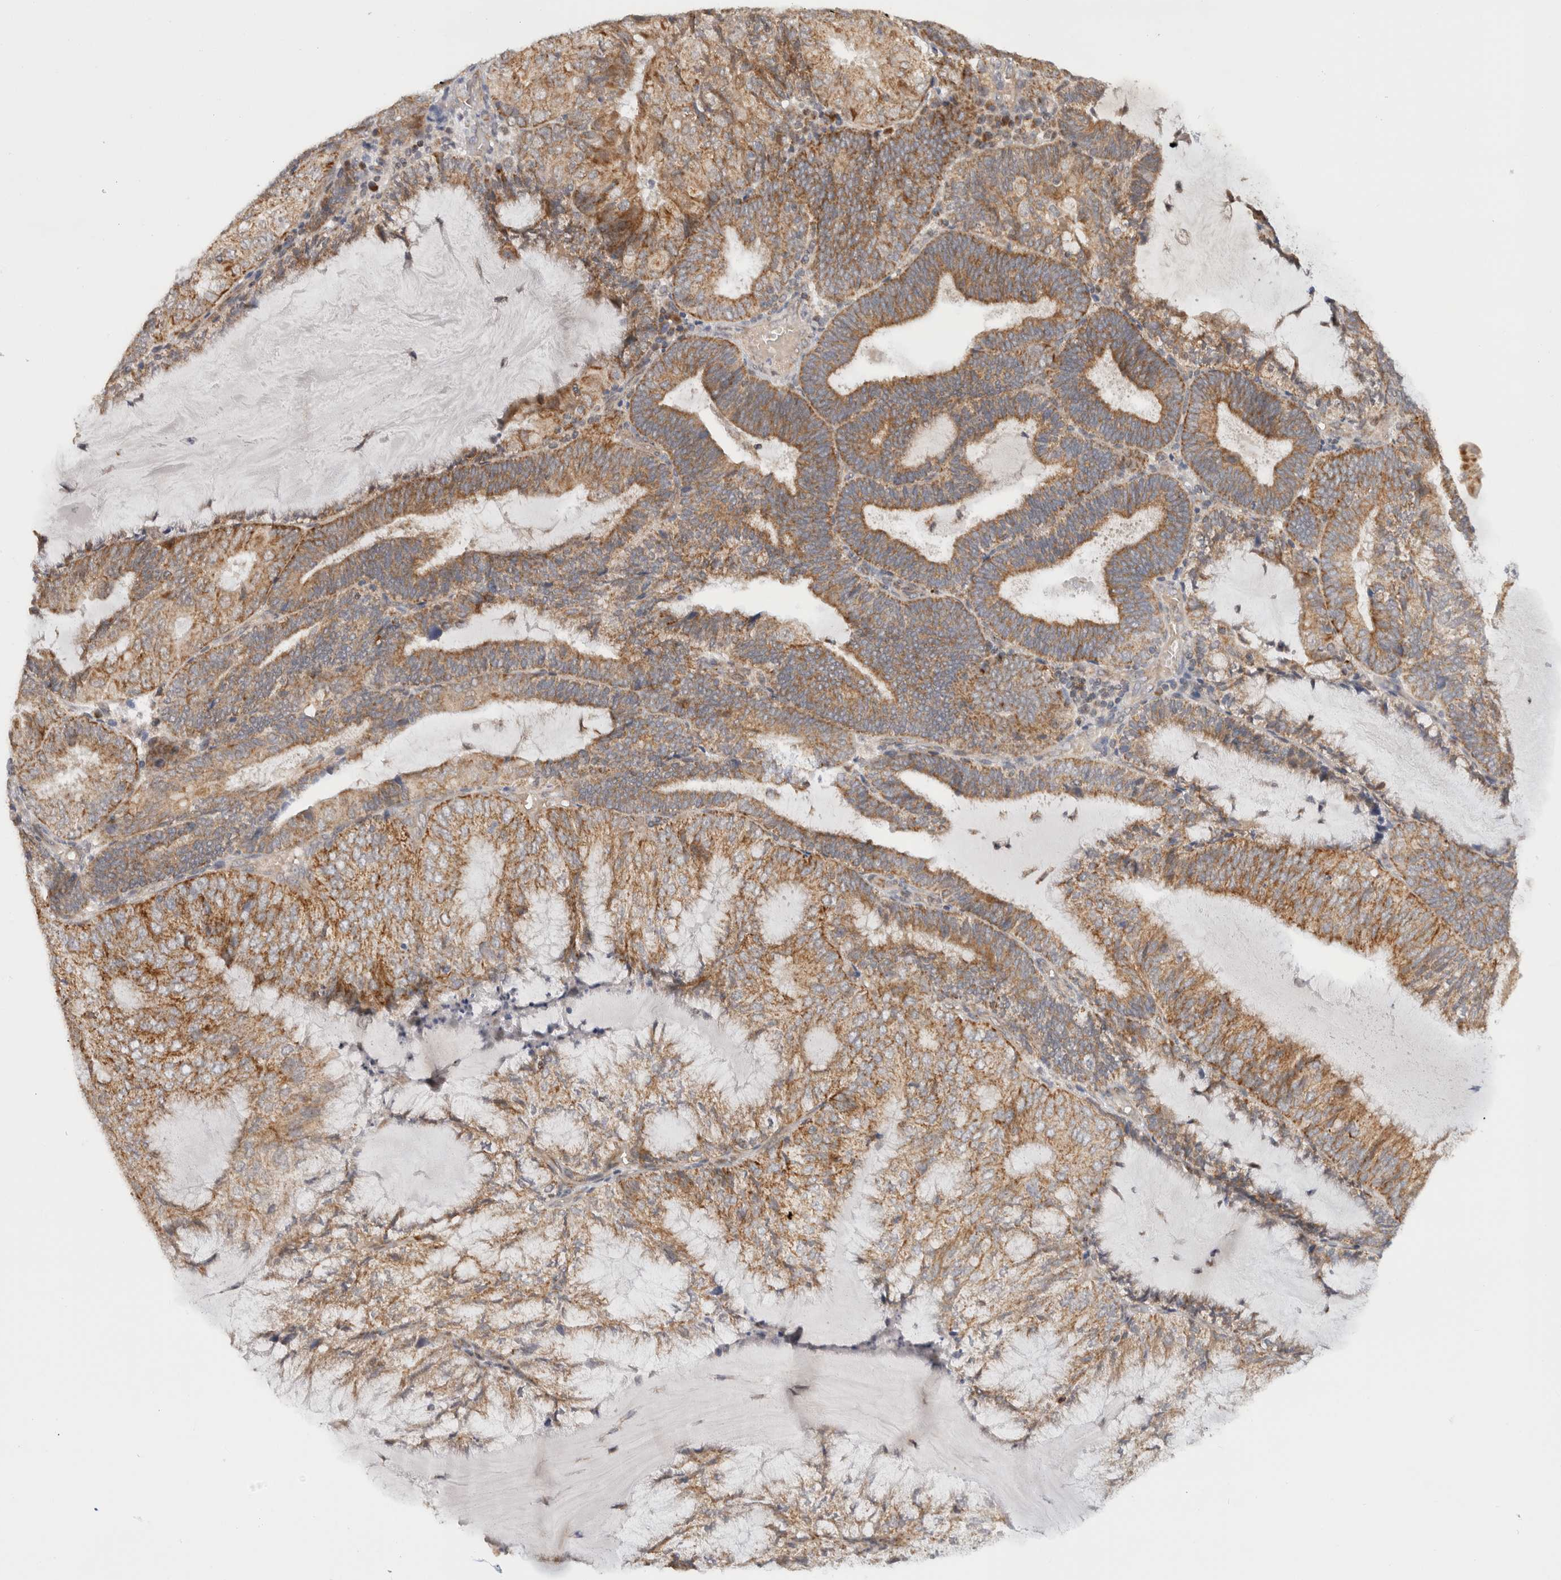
{"staining": {"intensity": "moderate", "quantity": ">75%", "location": "cytoplasmic/membranous"}, "tissue": "endometrial cancer", "cell_type": "Tumor cells", "image_type": "cancer", "snomed": [{"axis": "morphology", "description": "Adenocarcinoma, NOS"}, {"axis": "topography", "description": "Endometrium"}], "caption": "A medium amount of moderate cytoplasmic/membranous positivity is appreciated in about >75% of tumor cells in adenocarcinoma (endometrial) tissue.", "gene": "CMC2", "patient": {"sex": "female", "age": 81}}